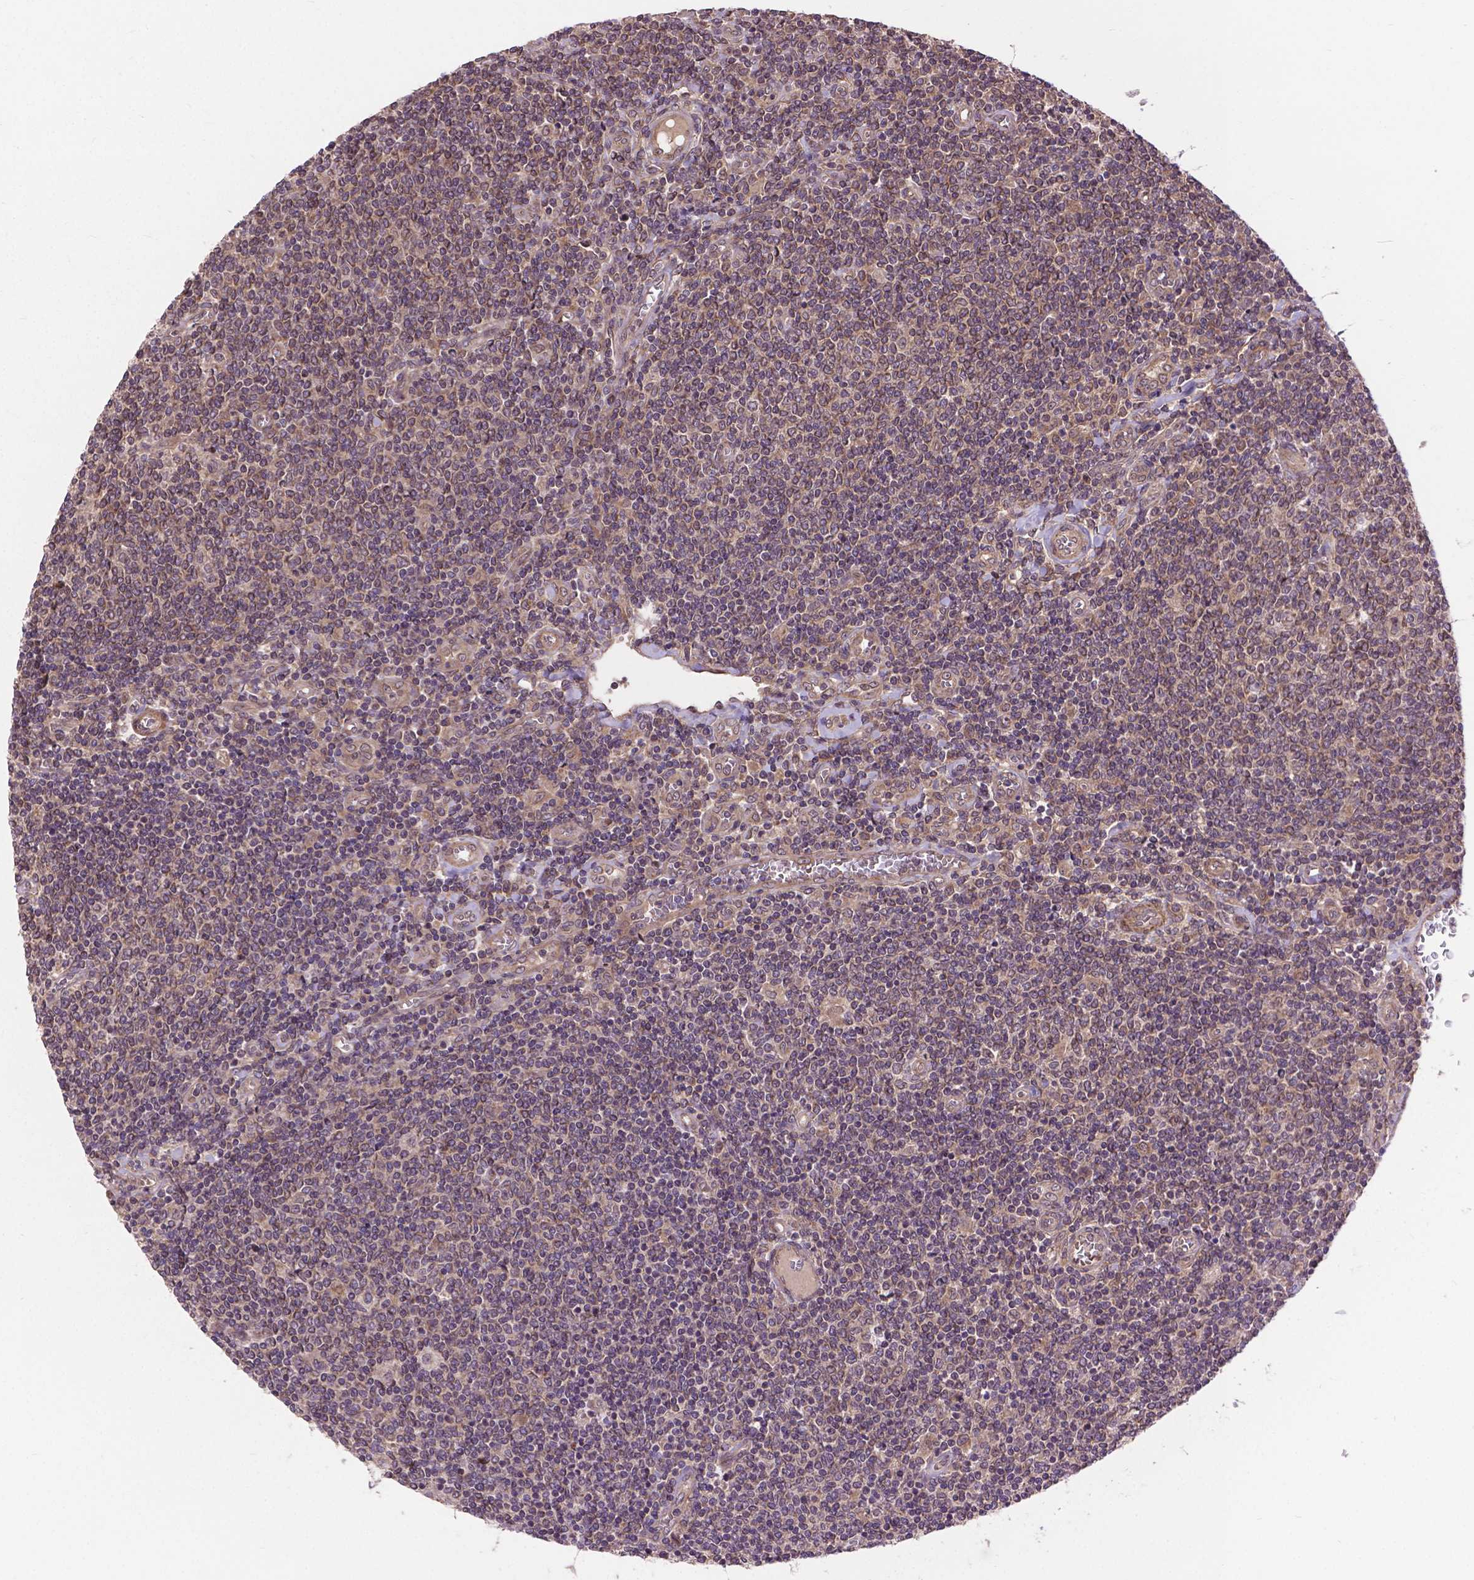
{"staining": {"intensity": "weak", "quantity": ">75%", "location": "cytoplasmic/membranous"}, "tissue": "lymphoma", "cell_type": "Tumor cells", "image_type": "cancer", "snomed": [{"axis": "morphology", "description": "Malignant lymphoma, non-Hodgkin's type, Low grade"}, {"axis": "topography", "description": "Lymph node"}], "caption": "Weak cytoplasmic/membranous staining for a protein is present in approximately >75% of tumor cells of lymphoma using IHC.", "gene": "ZNF616", "patient": {"sex": "male", "age": 52}}